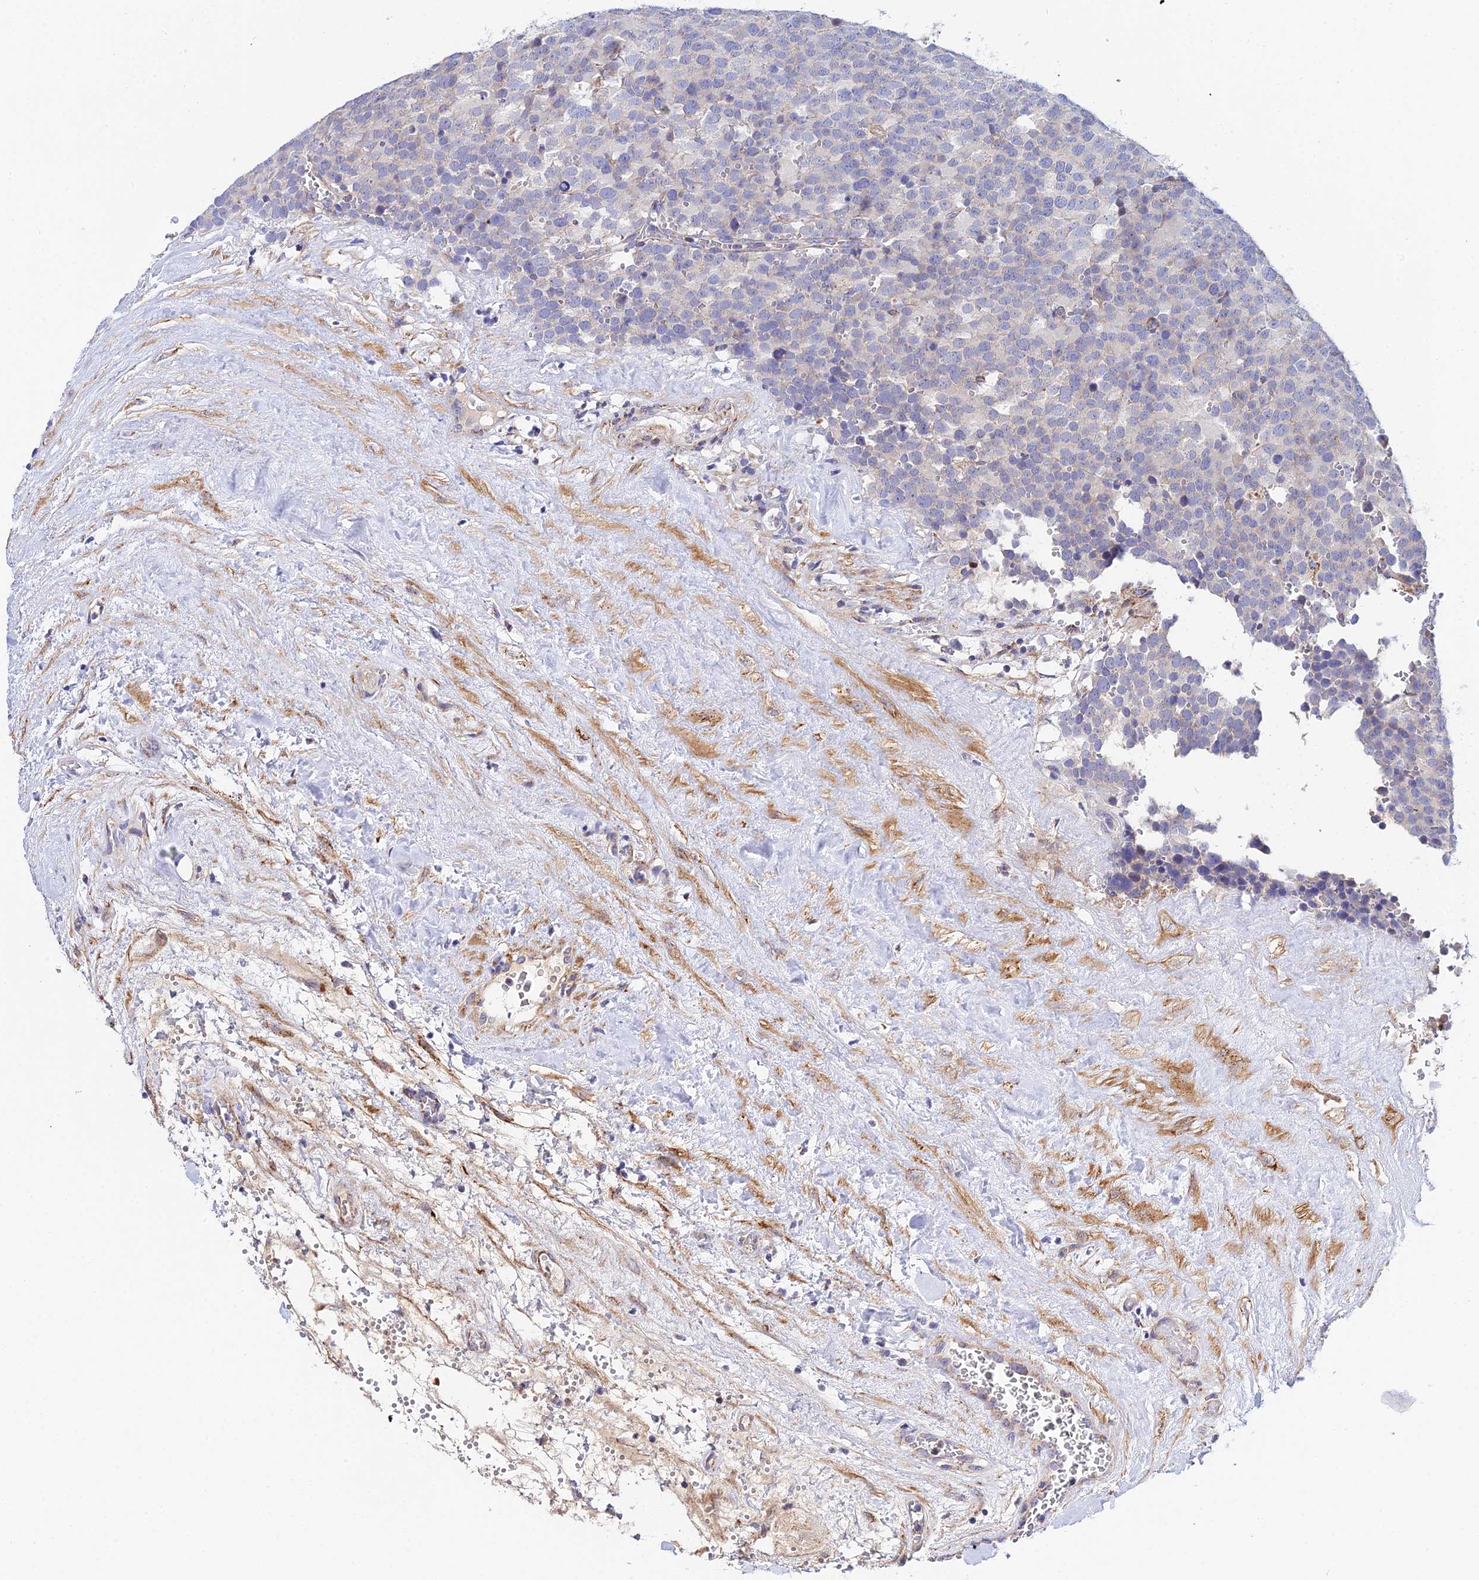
{"staining": {"intensity": "negative", "quantity": "none", "location": "none"}, "tissue": "testis cancer", "cell_type": "Tumor cells", "image_type": "cancer", "snomed": [{"axis": "morphology", "description": "Seminoma, NOS"}, {"axis": "topography", "description": "Testis"}], "caption": "DAB immunohistochemical staining of human testis cancer (seminoma) exhibits no significant staining in tumor cells.", "gene": "ACOT2", "patient": {"sex": "male", "age": 71}}